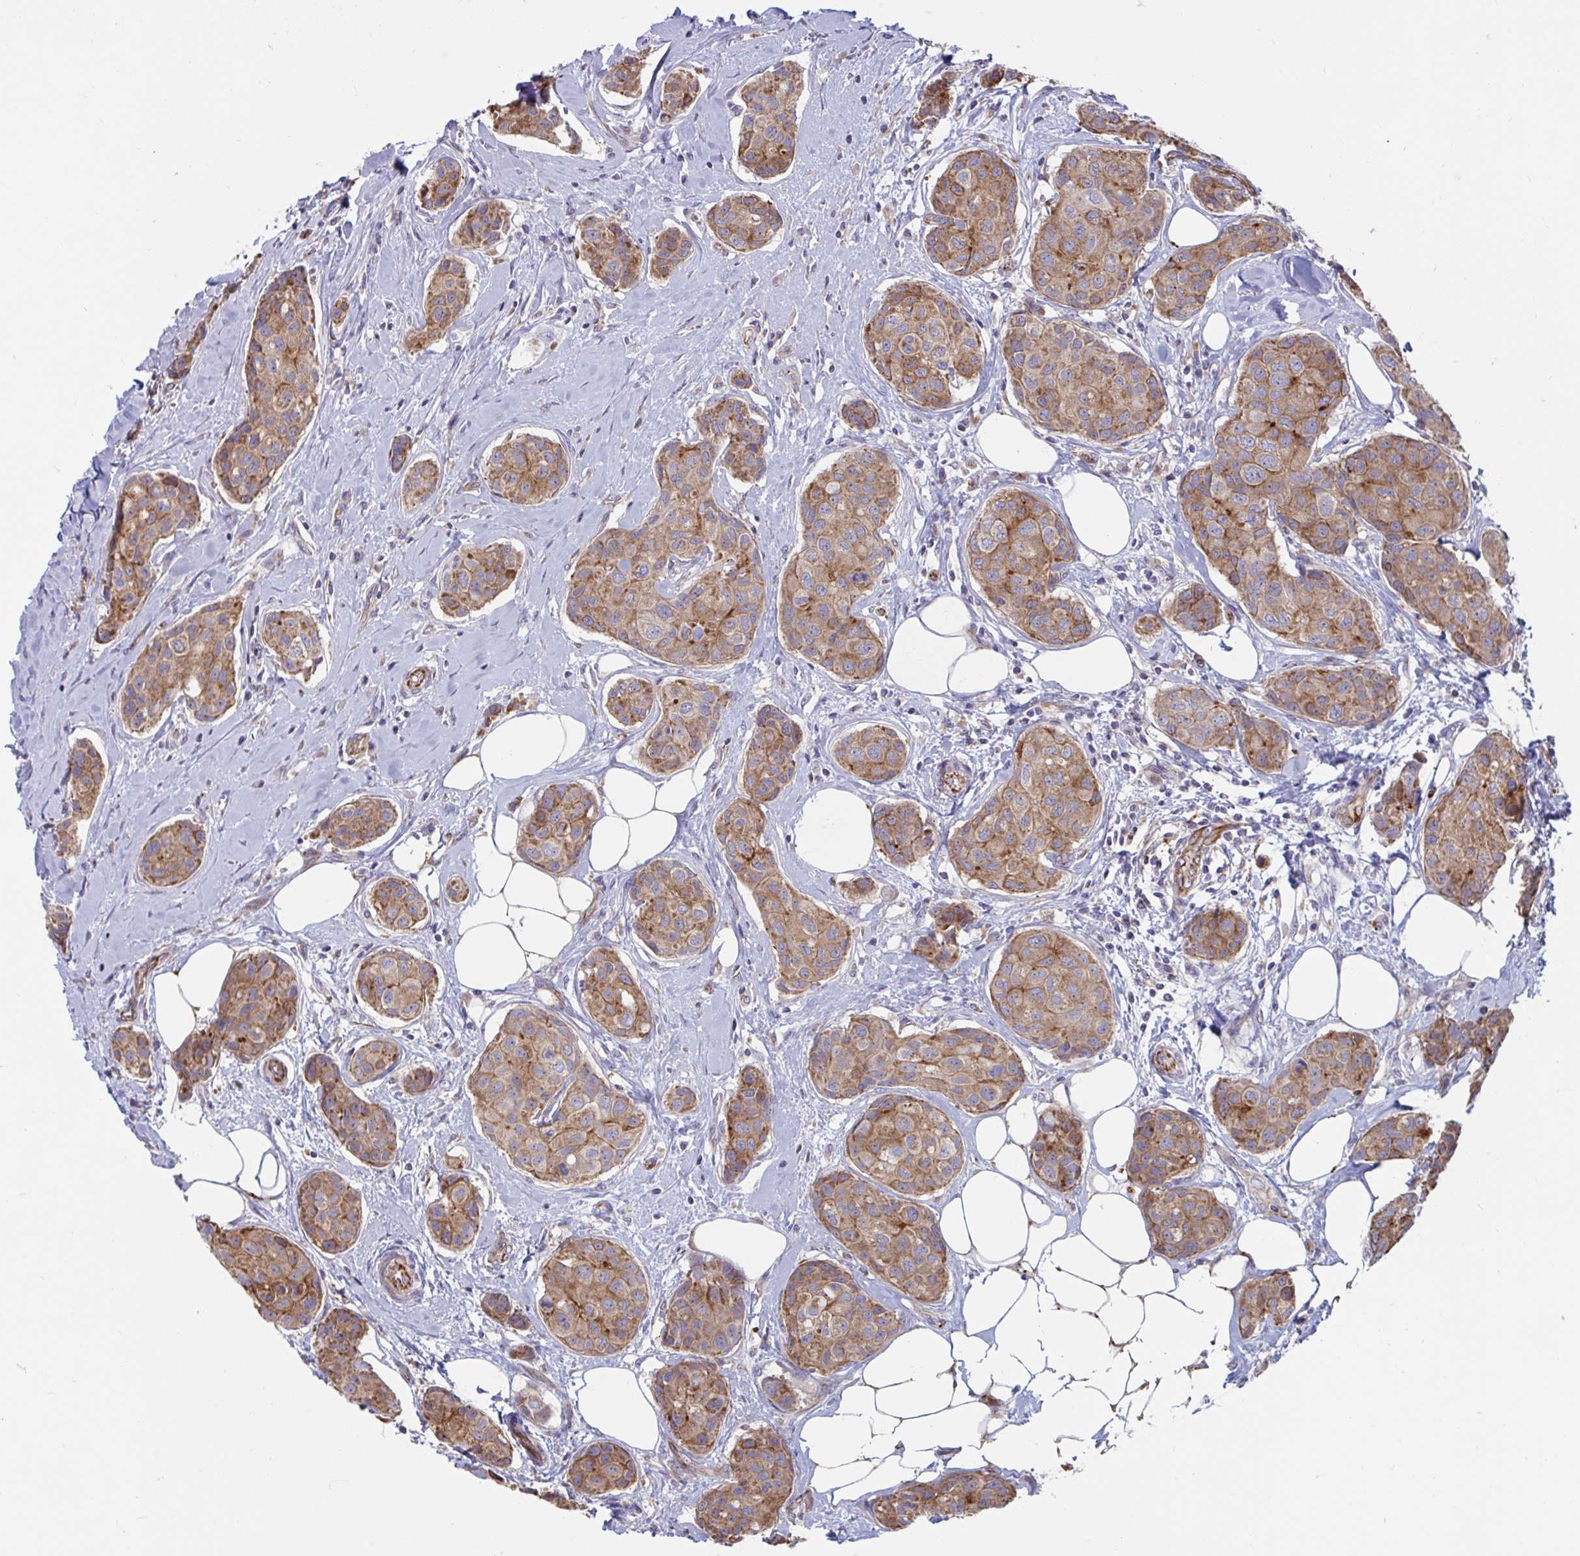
{"staining": {"intensity": "moderate", "quantity": ">75%", "location": "cytoplasmic/membranous"}, "tissue": "breast cancer", "cell_type": "Tumor cells", "image_type": "cancer", "snomed": [{"axis": "morphology", "description": "Duct carcinoma"}, {"axis": "topography", "description": "Breast"}, {"axis": "topography", "description": "Lymph node"}], "caption": "Immunohistochemistry histopathology image of human invasive ductal carcinoma (breast) stained for a protein (brown), which reveals medium levels of moderate cytoplasmic/membranous staining in about >75% of tumor cells.", "gene": "SLC9A6", "patient": {"sex": "female", "age": 80}}